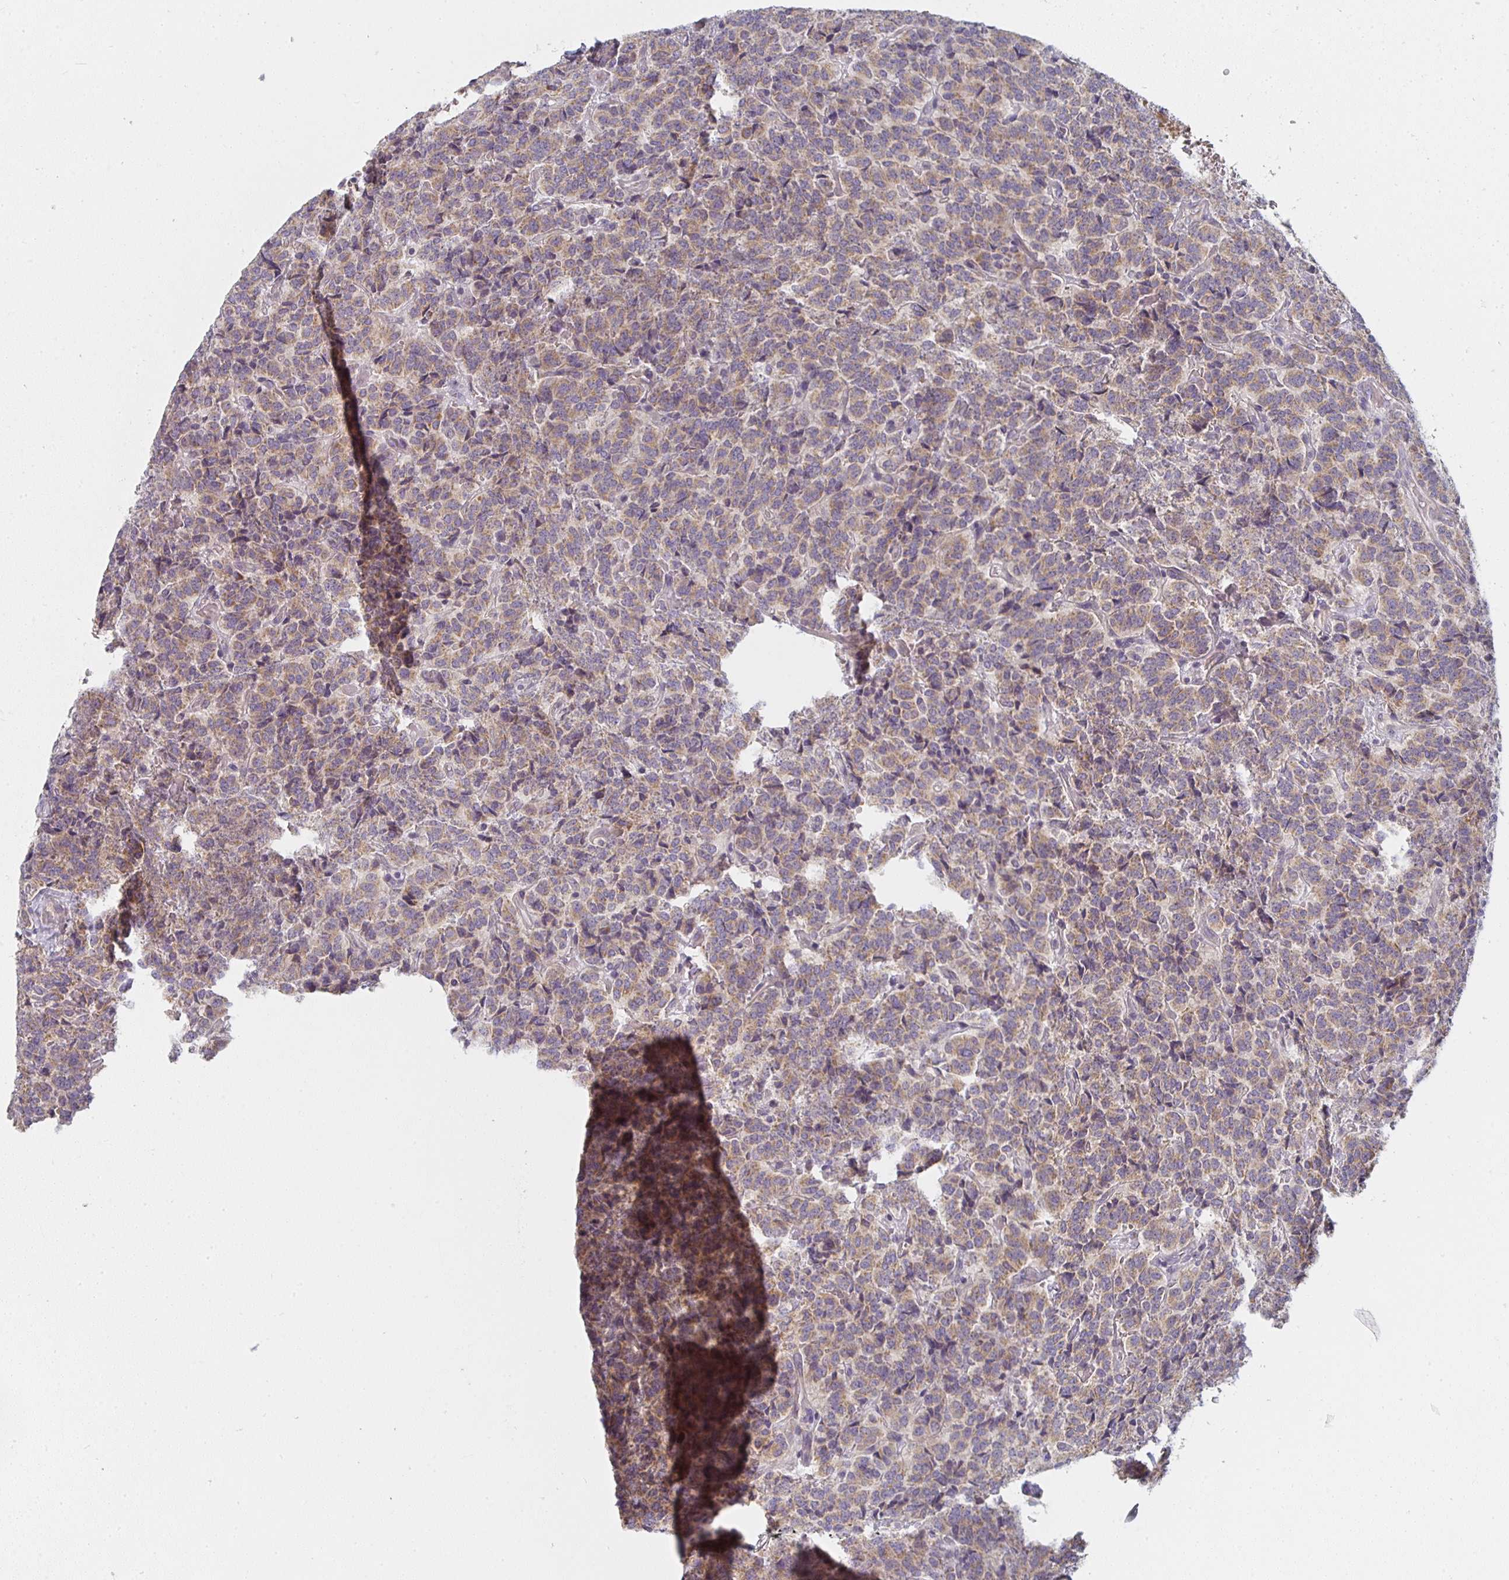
{"staining": {"intensity": "weak", "quantity": ">75%", "location": "cytoplasmic/membranous"}, "tissue": "carcinoid", "cell_type": "Tumor cells", "image_type": "cancer", "snomed": [{"axis": "morphology", "description": "Carcinoid, malignant, NOS"}, {"axis": "topography", "description": "Pancreas"}], "caption": "Protein expression analysis of malignant carcinoid demonstrates weak cytoplasmic/membranous positivity in approximately >75% of tumor cells.", "gene": "CTHRC1", "patient": {"sex": "male", "age": 36}}